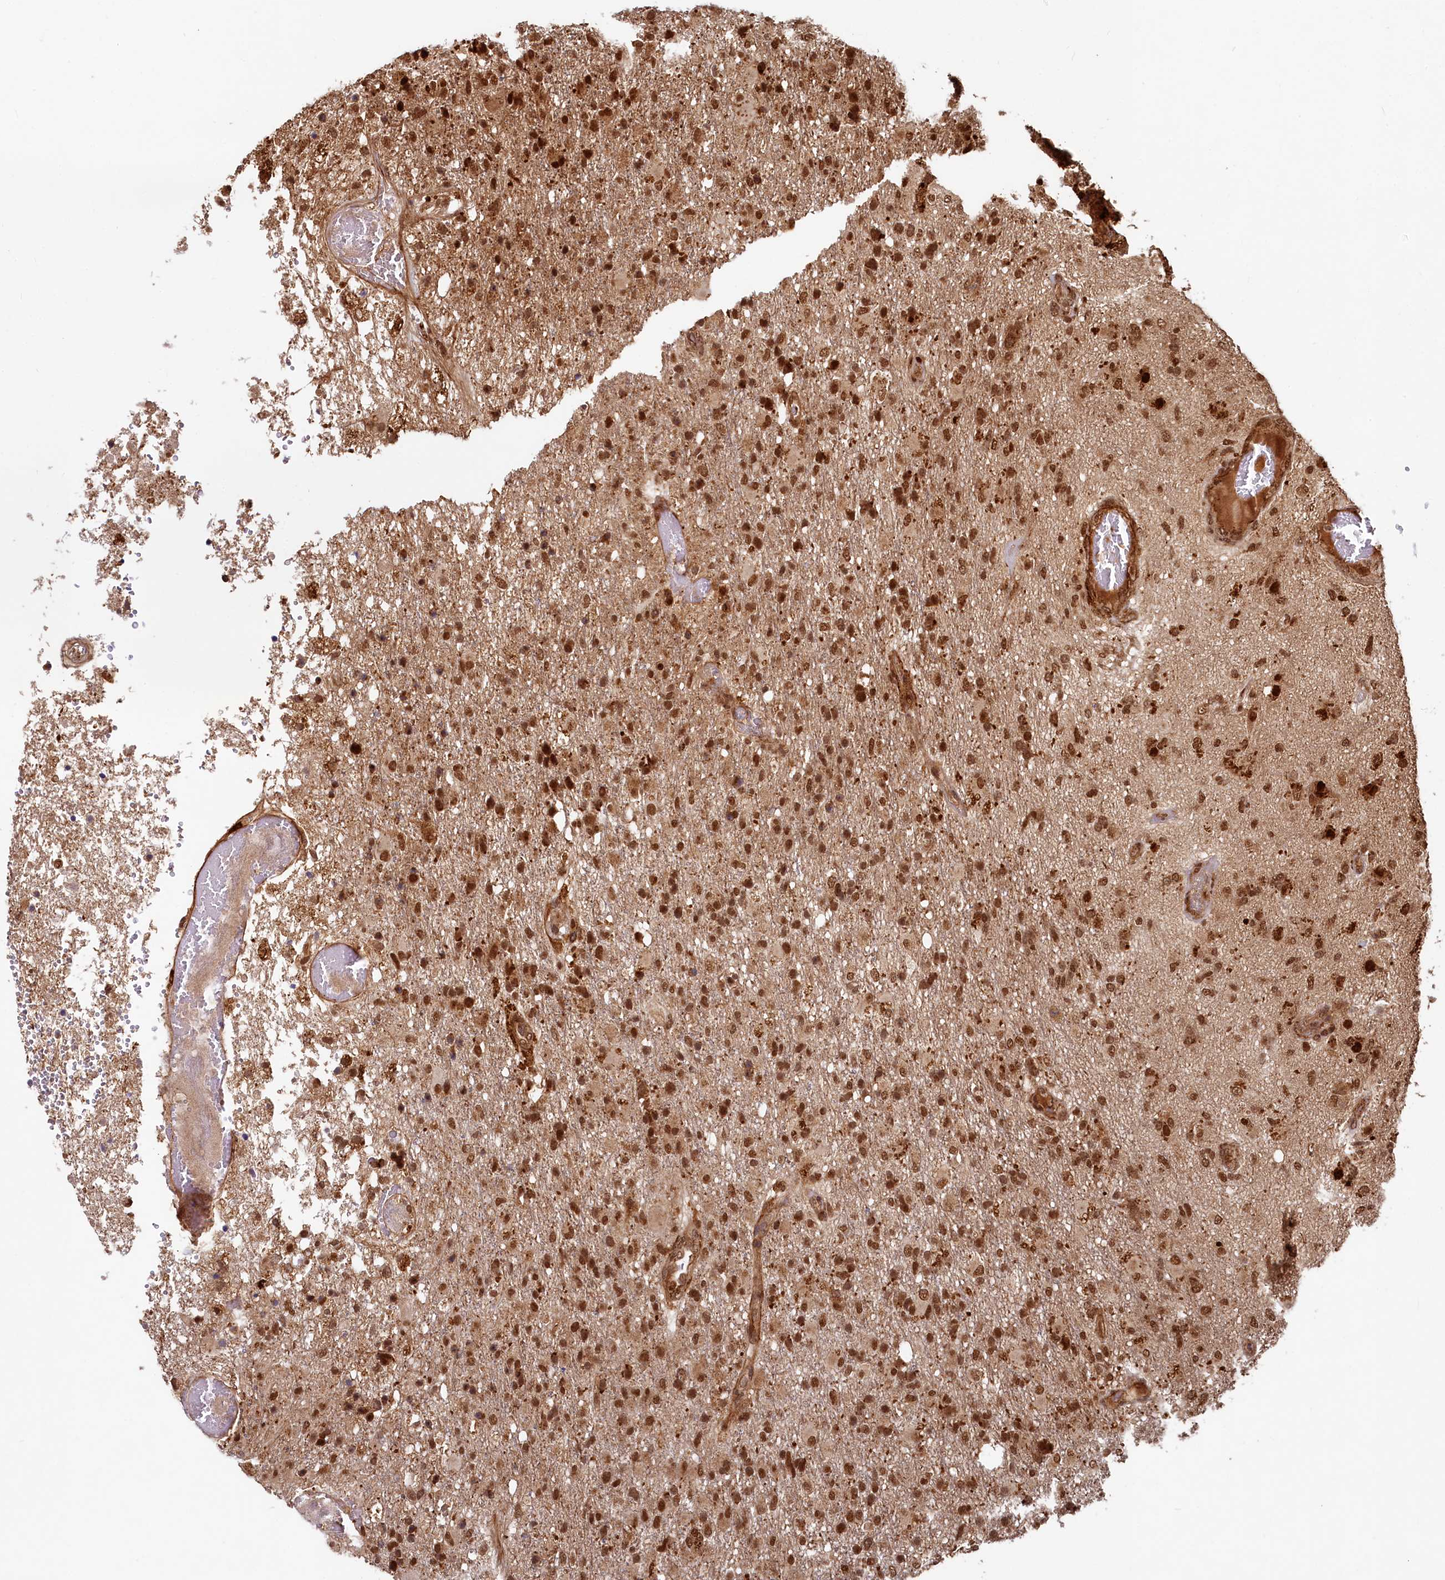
{"staining": {"intensity": "strong", "quantity": ">75%", "location": "nuclear"}, "tissue": "glioma", "cell_type": "Tumor cells", "image_type": "cancer", "snomed": [{"axis": "morphology", "description": "Glioma, malignant, High grade"}, {"axis": "topography", "description": "Brain"}], "caption": "Glioma stained with IHC exhibits strong nuclear staining in approximately >75% of tumor cells.", "gene": "TRIM23", "patient": {"sex": "female", "age": 74}}